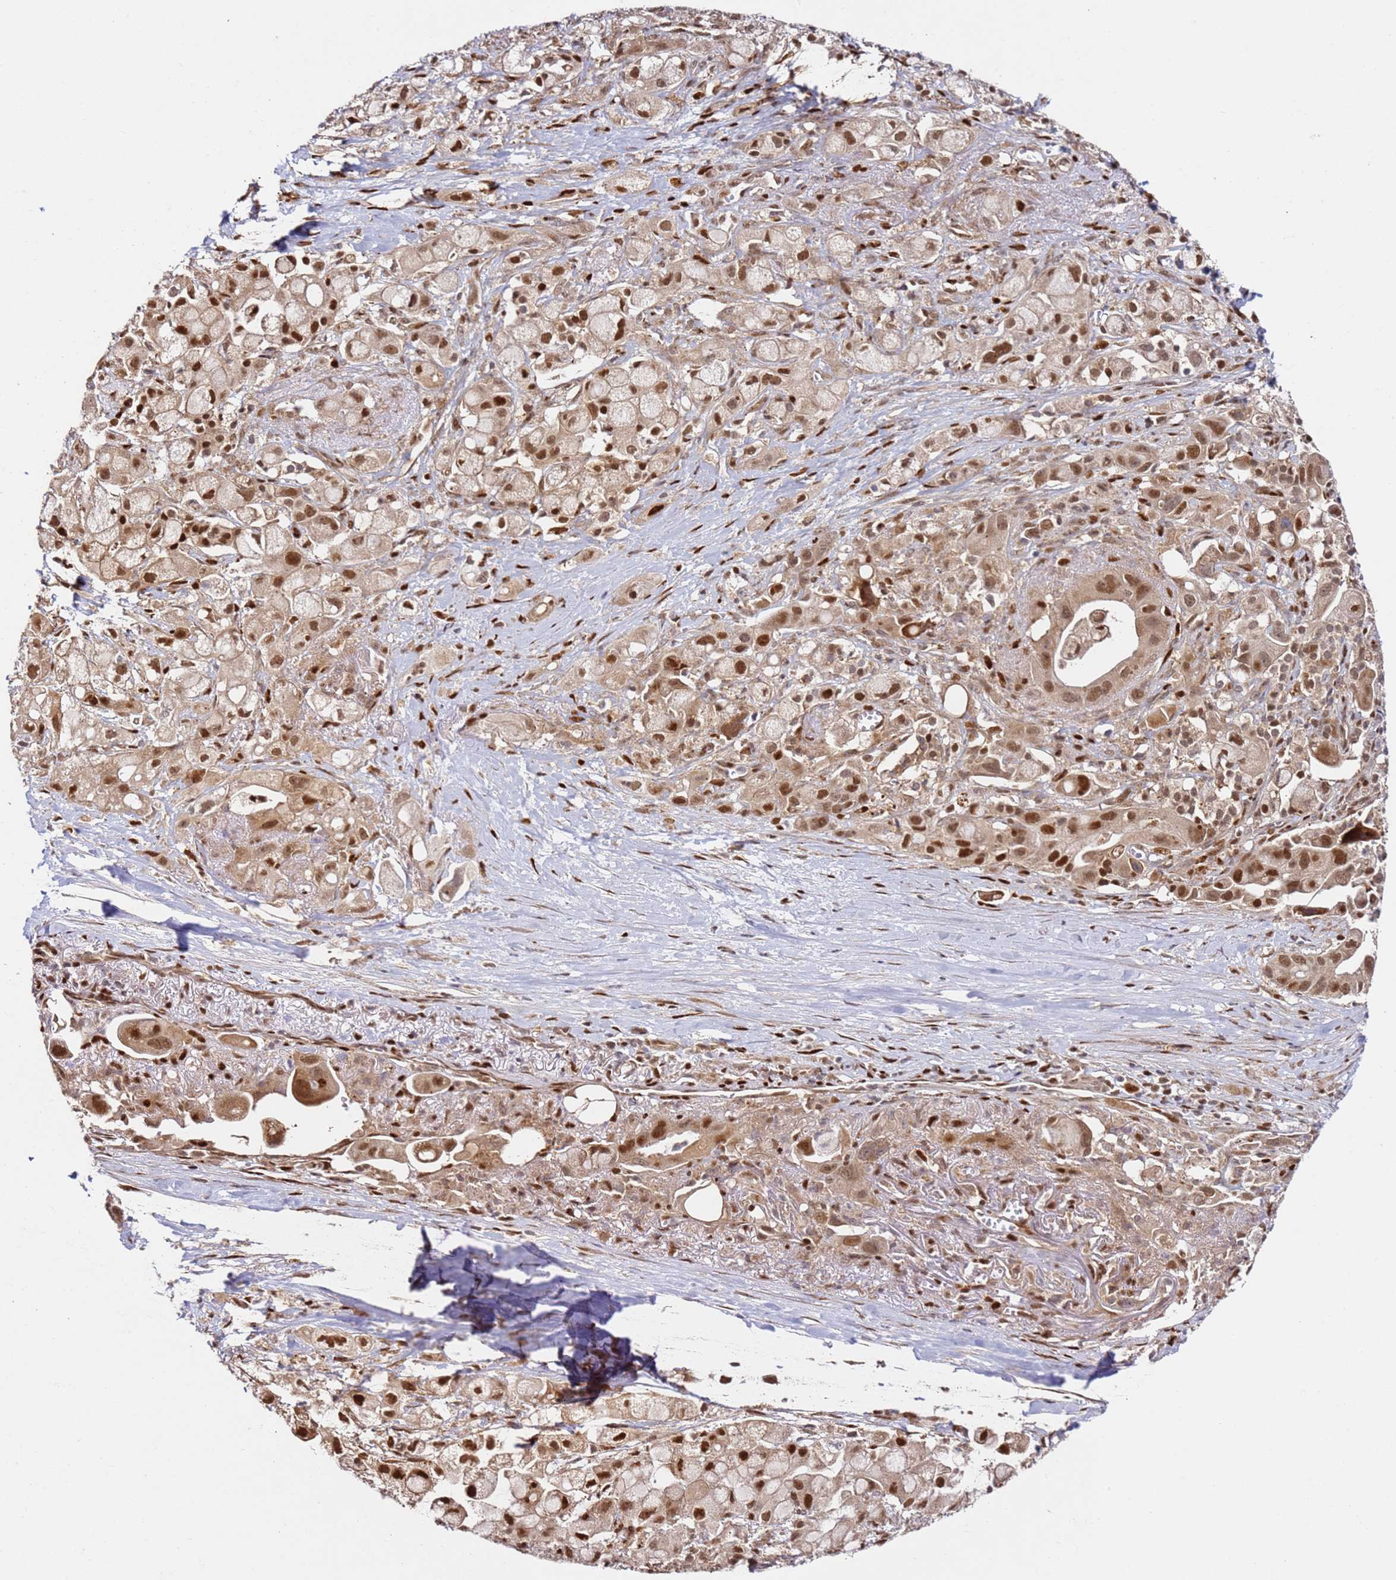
{"staining": {"intensity": "strong", "quantity": ">75%", "location": "nuclear"}, "tissue": "pancreatic cancer", "cell_type": "Tumor cells", "image_type": "cancer", "snomed": [{"axis": "morphology", "description": "Adenocarcinoma, NOS"}, {"axis": "topography", "description": "Pancreas"}], "caption": "Protein expression analysis of human pancreatic adenocarcinoma reveals strong nuclear positivity in about >75% of tumor cells.", "gene": "SMOX", "patient": {"sex": "male", "age": 68}}